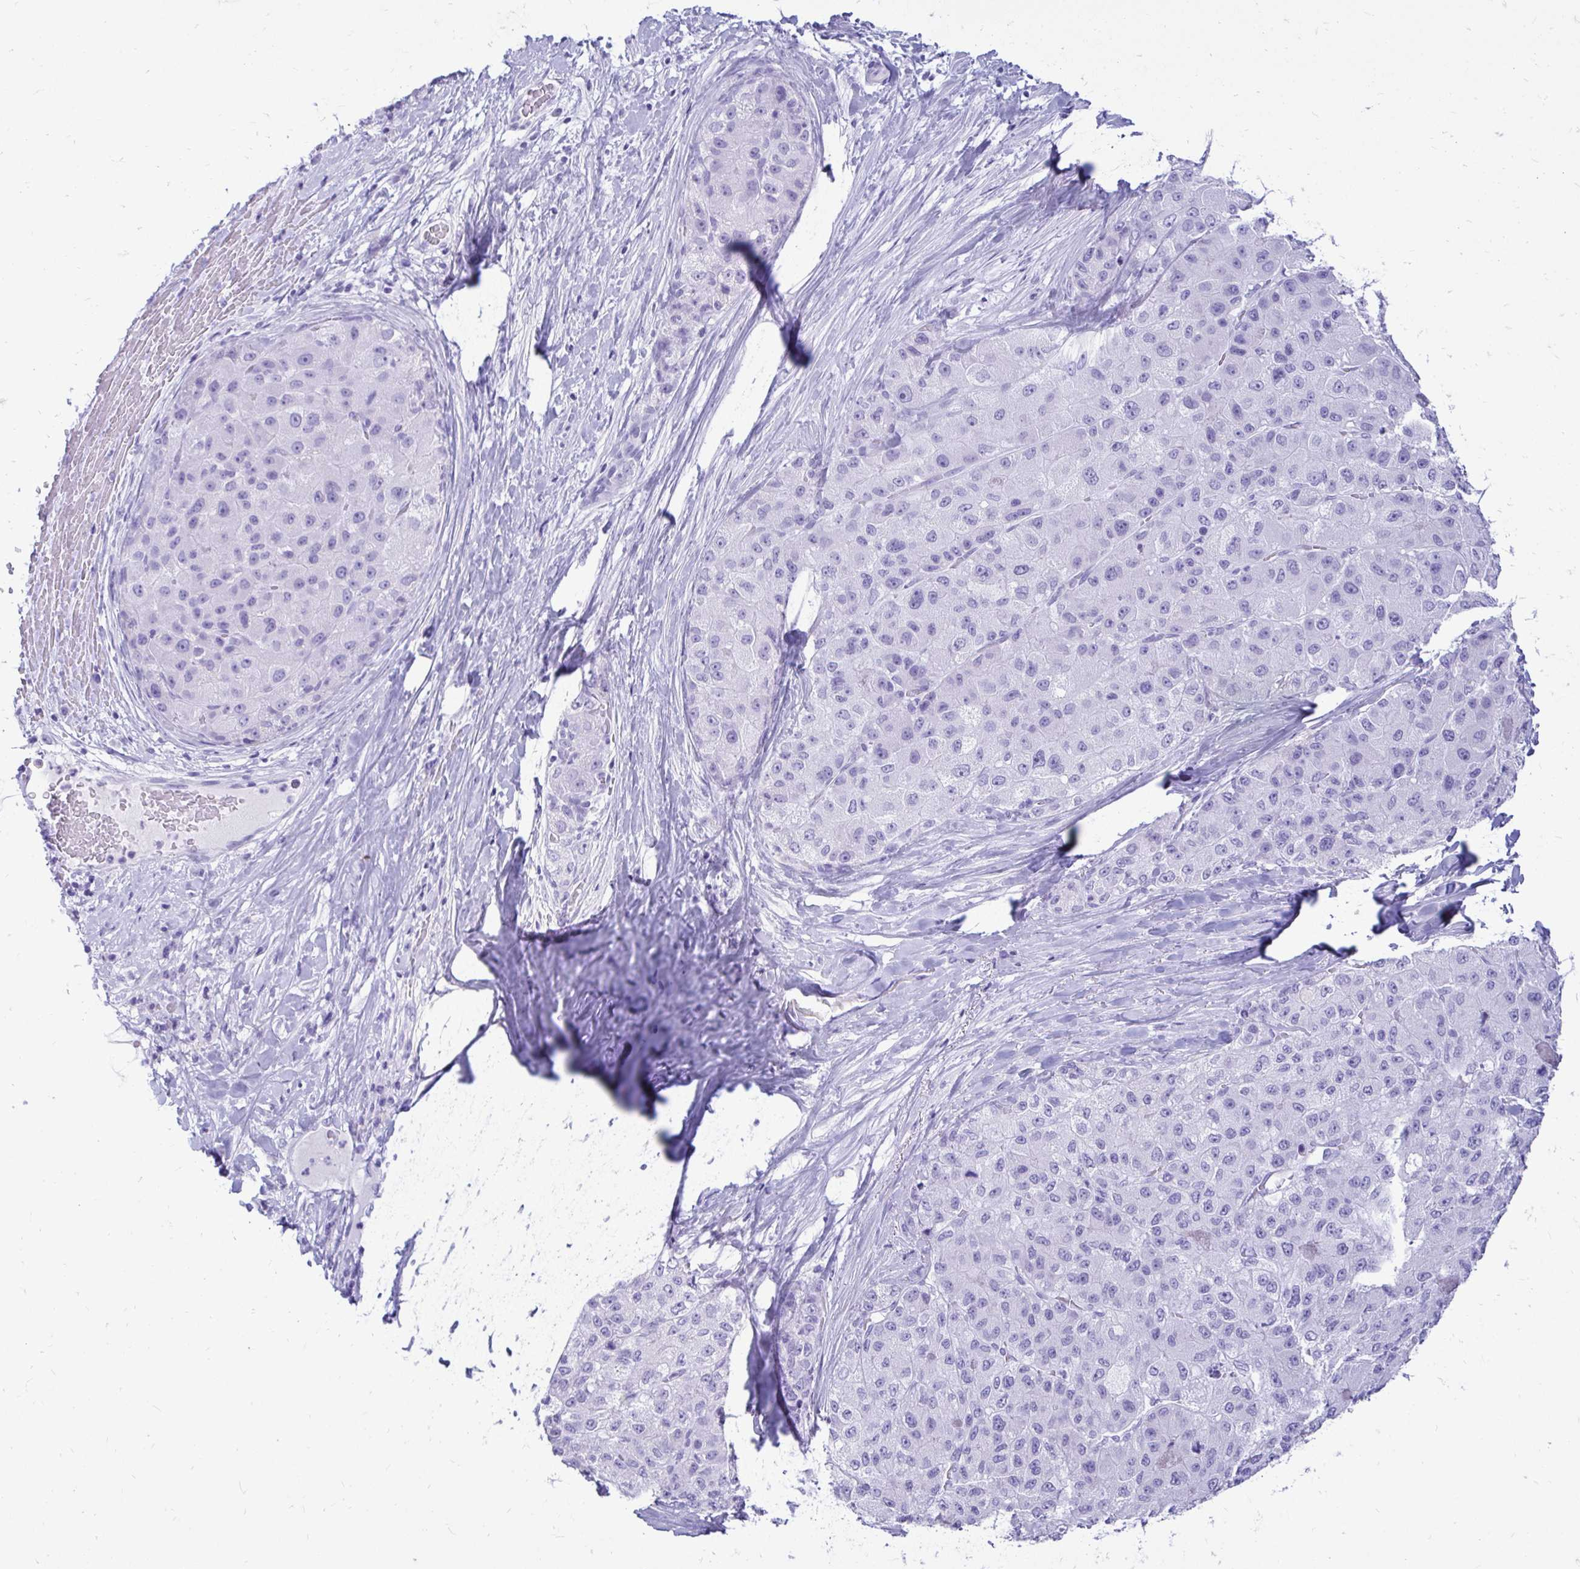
{"staining": {"intensity": "negative", "quantity": "none", "location": "none"}, "tissue": "liver cancer", "cell_type": "Tumor cells", "image_type": "cancer", "snomed": [{"axis": "morphology", "description": "Carcinoma, Hepatocellular, NOS"}, {"axis": "topography", "description": "Liver"}], "caption": "Immunohistochemical staining of human liver cancer reveals no significant expression in tumor cells.", "gene": "OR10R2", "patient": {"sex": "male", "age": 80}}